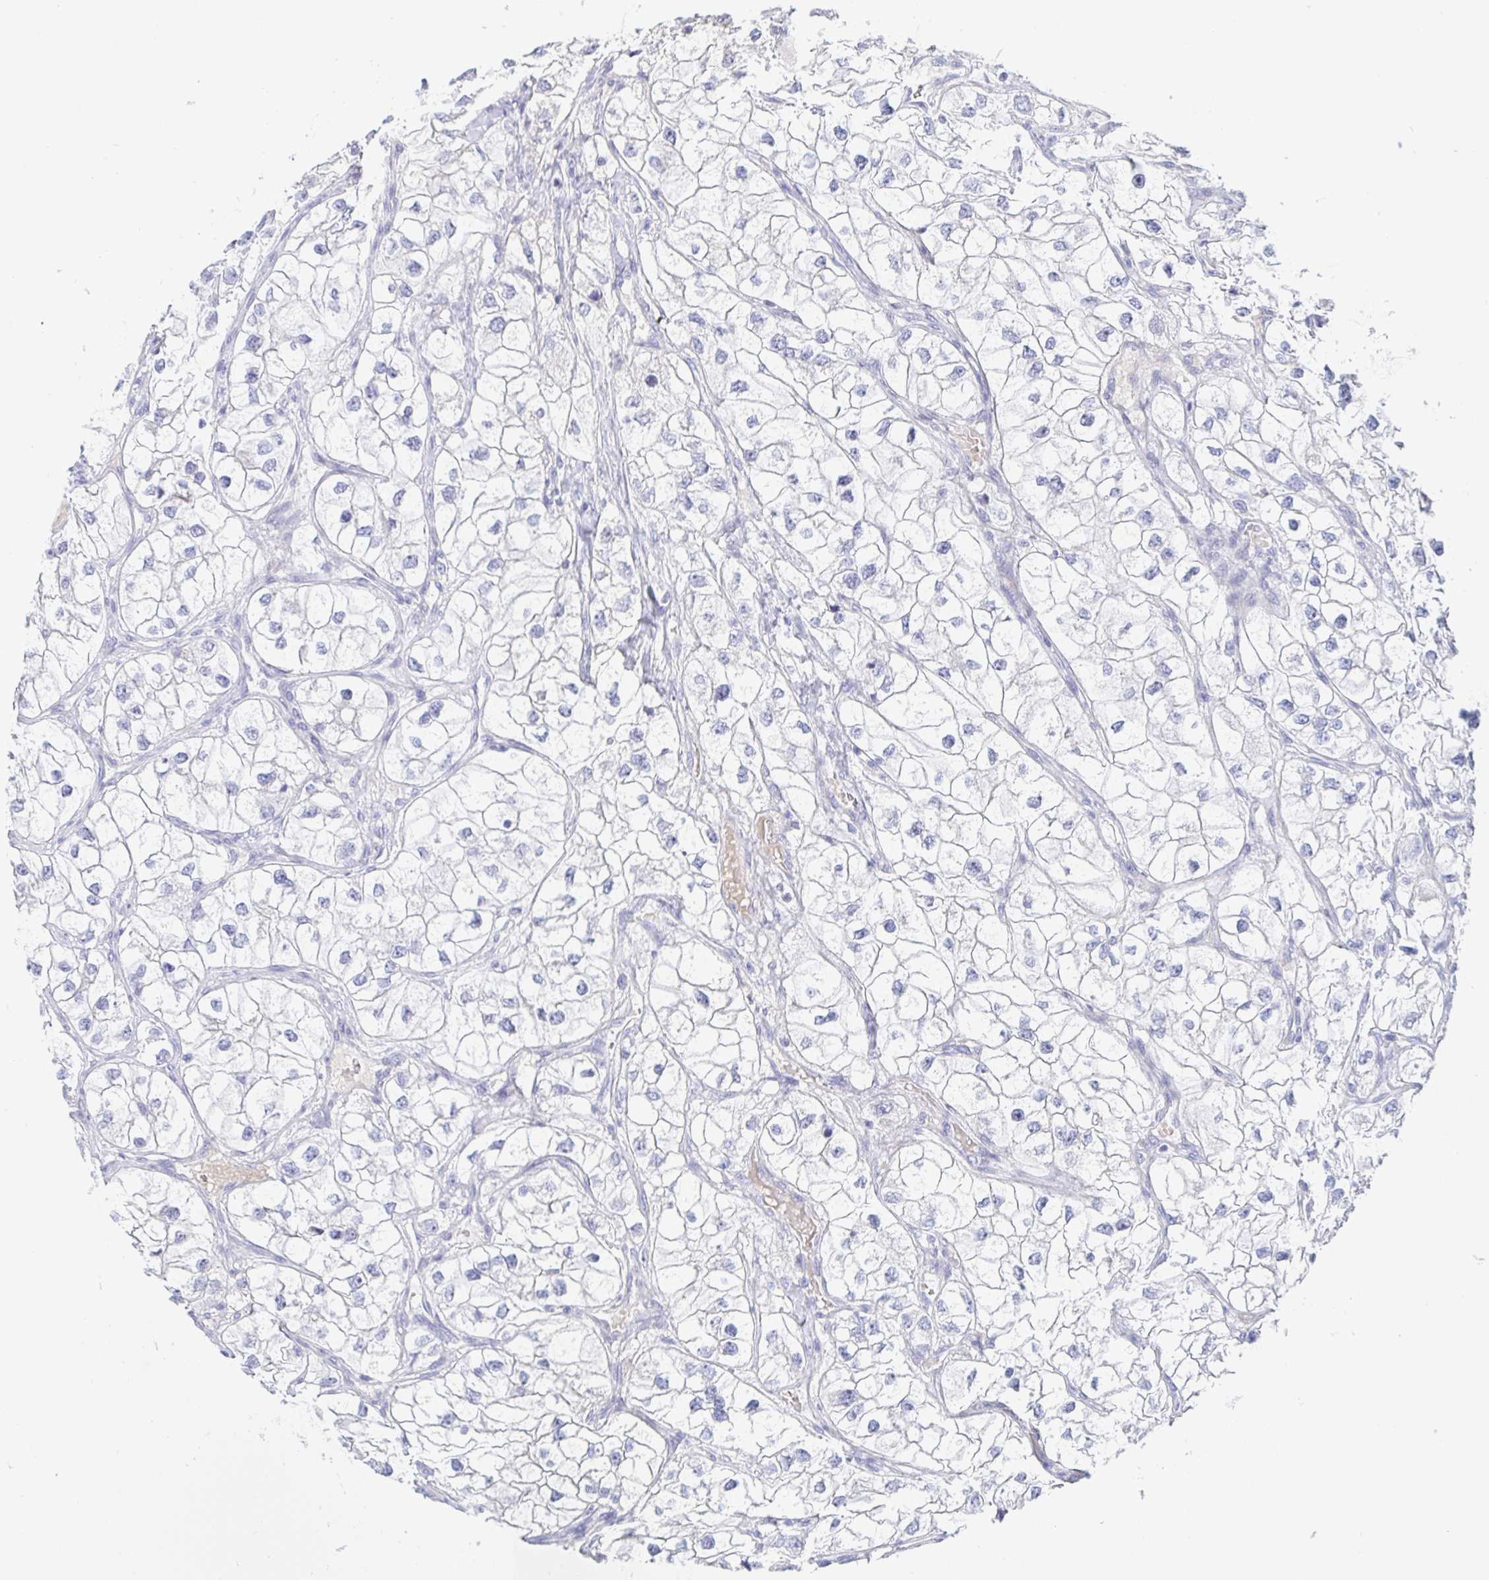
{"staining": {"intensity": "negative", "quantity": "none", "location": "none"}, "tissue": "renal cancer", "cell_type": "Tumor cells", "image_type": "cancer", "snomed": [{"axis": "morphology", "description": "Adenocarcinoma, NOS"}, {"axis": "topography", "description": "Kidney"}], "caption": "DAB (3,3'-diaminobenzidine) immunohistochemical staining of renal adenocarcinoma reveals no significant staining in tumor cells.", "gene": "SIAH3", "patient": {"sex": "male", "age": 59}}